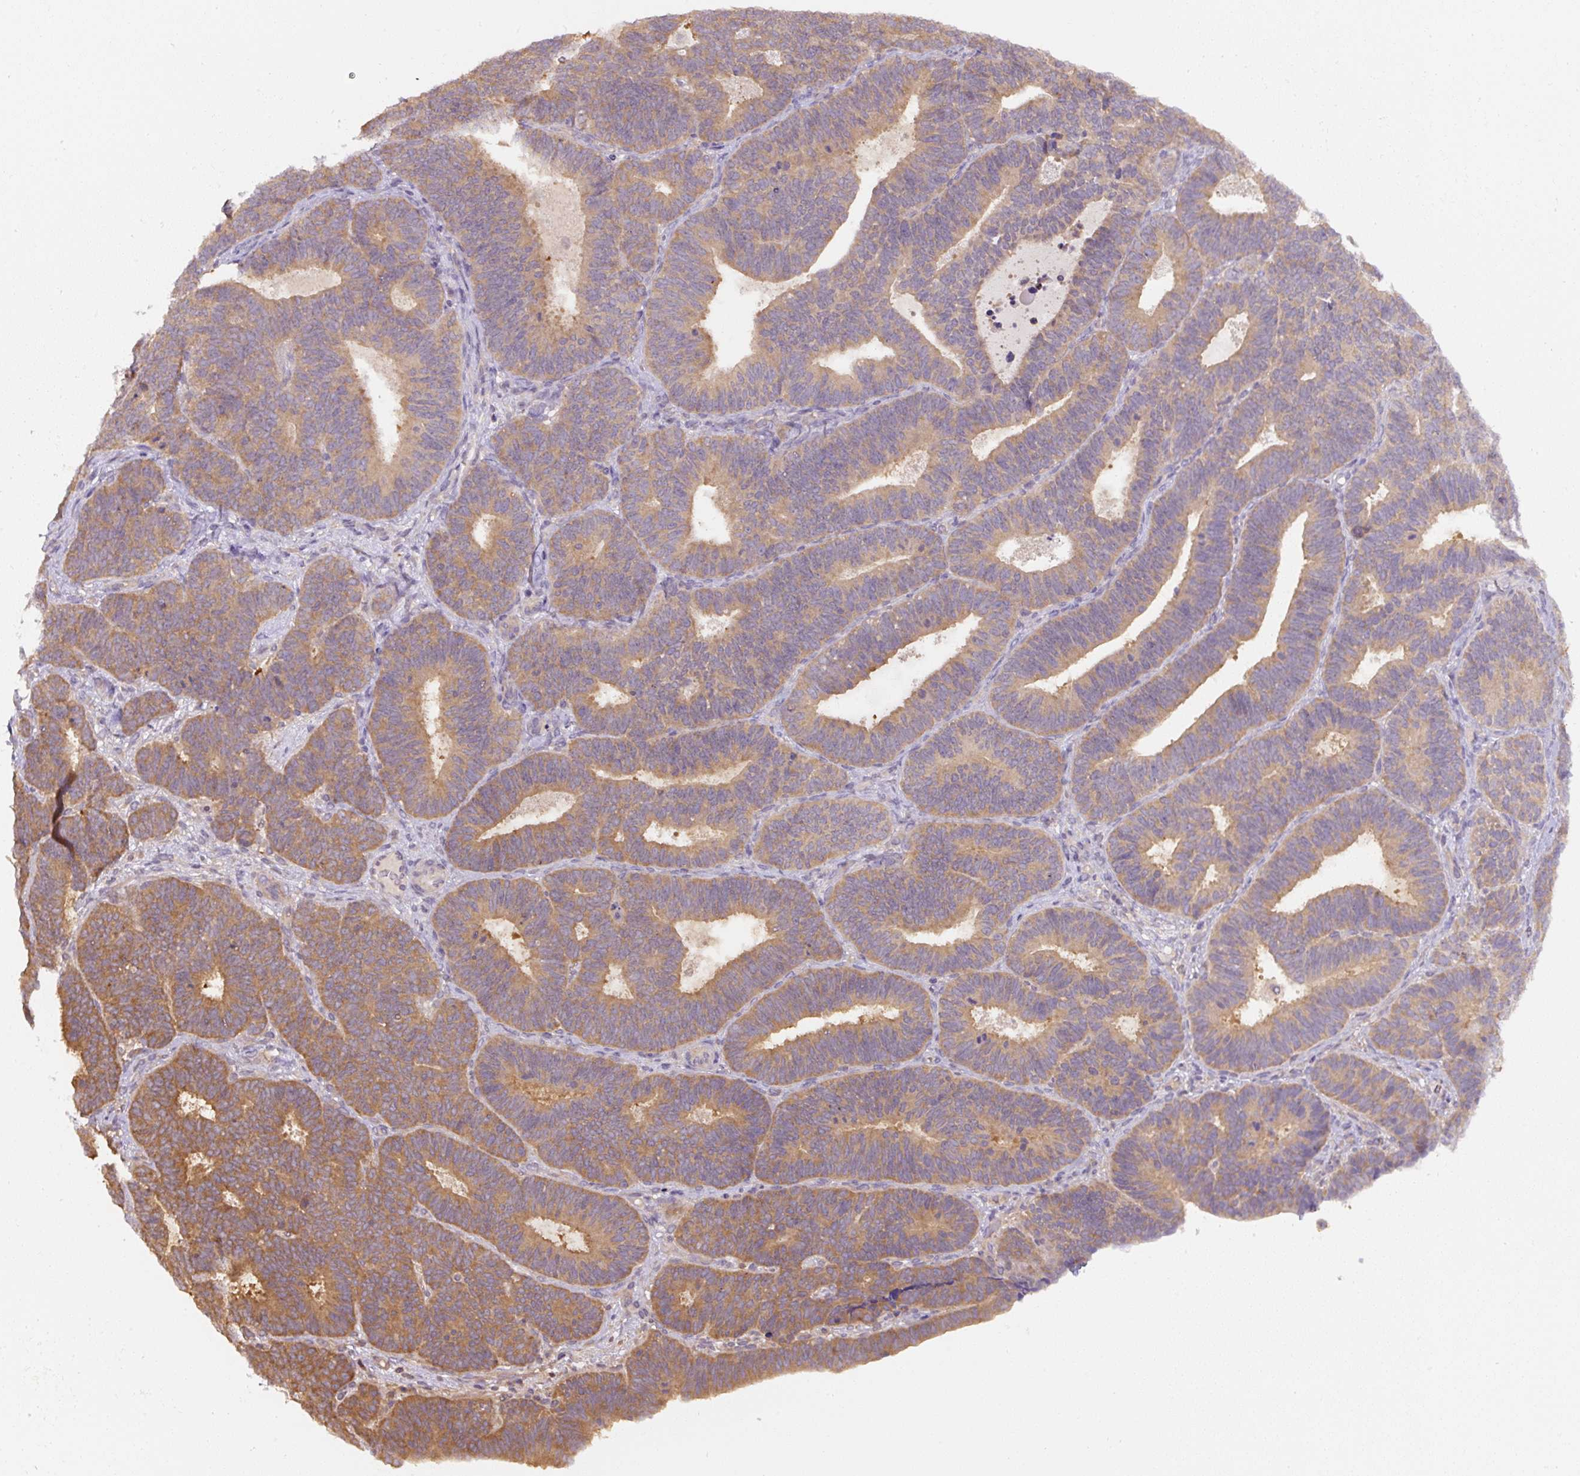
{"staining": {"intensity": "moderate", "quantity": ">75%", "location": "cytoplasmic/membranous"}, "tissue": "endometrial cancer", "cell_type": "Tumor cells", "image_type": "cancer", "snomed": [{"axis": "morphology", "description": "Adenocarcinoma, NOS"}, {"axis": "topography", "description": "Endometrium"}], "caption": "Immunohistochemistry of human endometrial cancer (adenocarcinoma) reveals medium levels of moderate cytoplasmic/membranous expression in approximately >75% of tumor cells.", "gene": "ST13", "patient": {"sex": "female", "age": 70}}